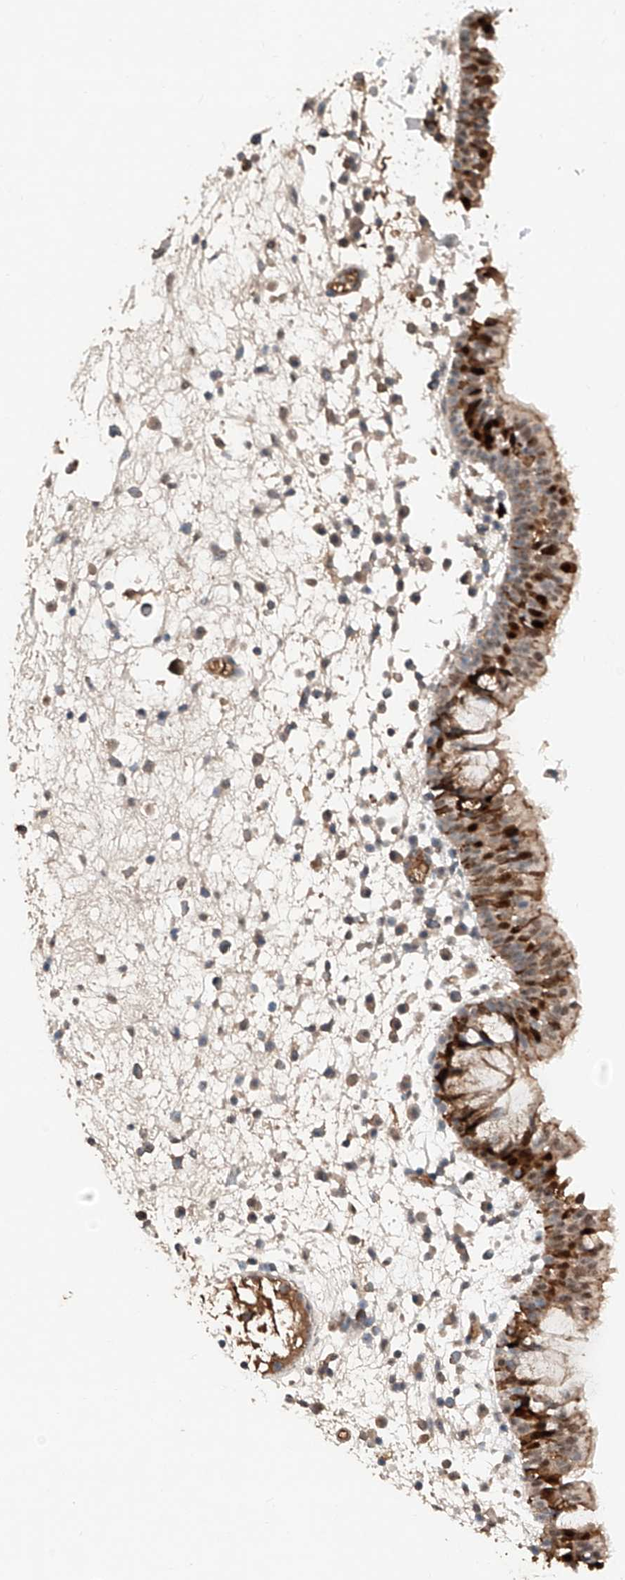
{"staining": {"intensity": "strong", "quantity": "25%-75%", "location": "cytoplasmic/membranous,nuclear"}, "tissue": "nasopharynx", "cell_type": "Respiratory epithelial cells", "image_type": "normal", "snomed": [{"axis": "morphology", "description": "Normal tissue, NOS"}, {"axis": "morphology", "description": "Inflammation, NOS"}, {"axis": "morphology", "description": "Malignant melanoma, Metastatic site"}, {"axis": "topography", "description": "Nasopharynx"}], "caption": "Immunohistochemistry (IHC) staining of unremarkable nasopharynx, which reveals high levels of strong cytoplasmic/membranous,nuclear expression in approximately 25%-75% of respiratory epithelial cells indicating strong cytoplasmic/membranous,nuclear protein staining. The staining was performed using DAB (brown) for protein detection and nuclei were counterstained in hematoxylin (blue).", "gene": "TBX4", "patient": {"sex": "male", "age": 70}}